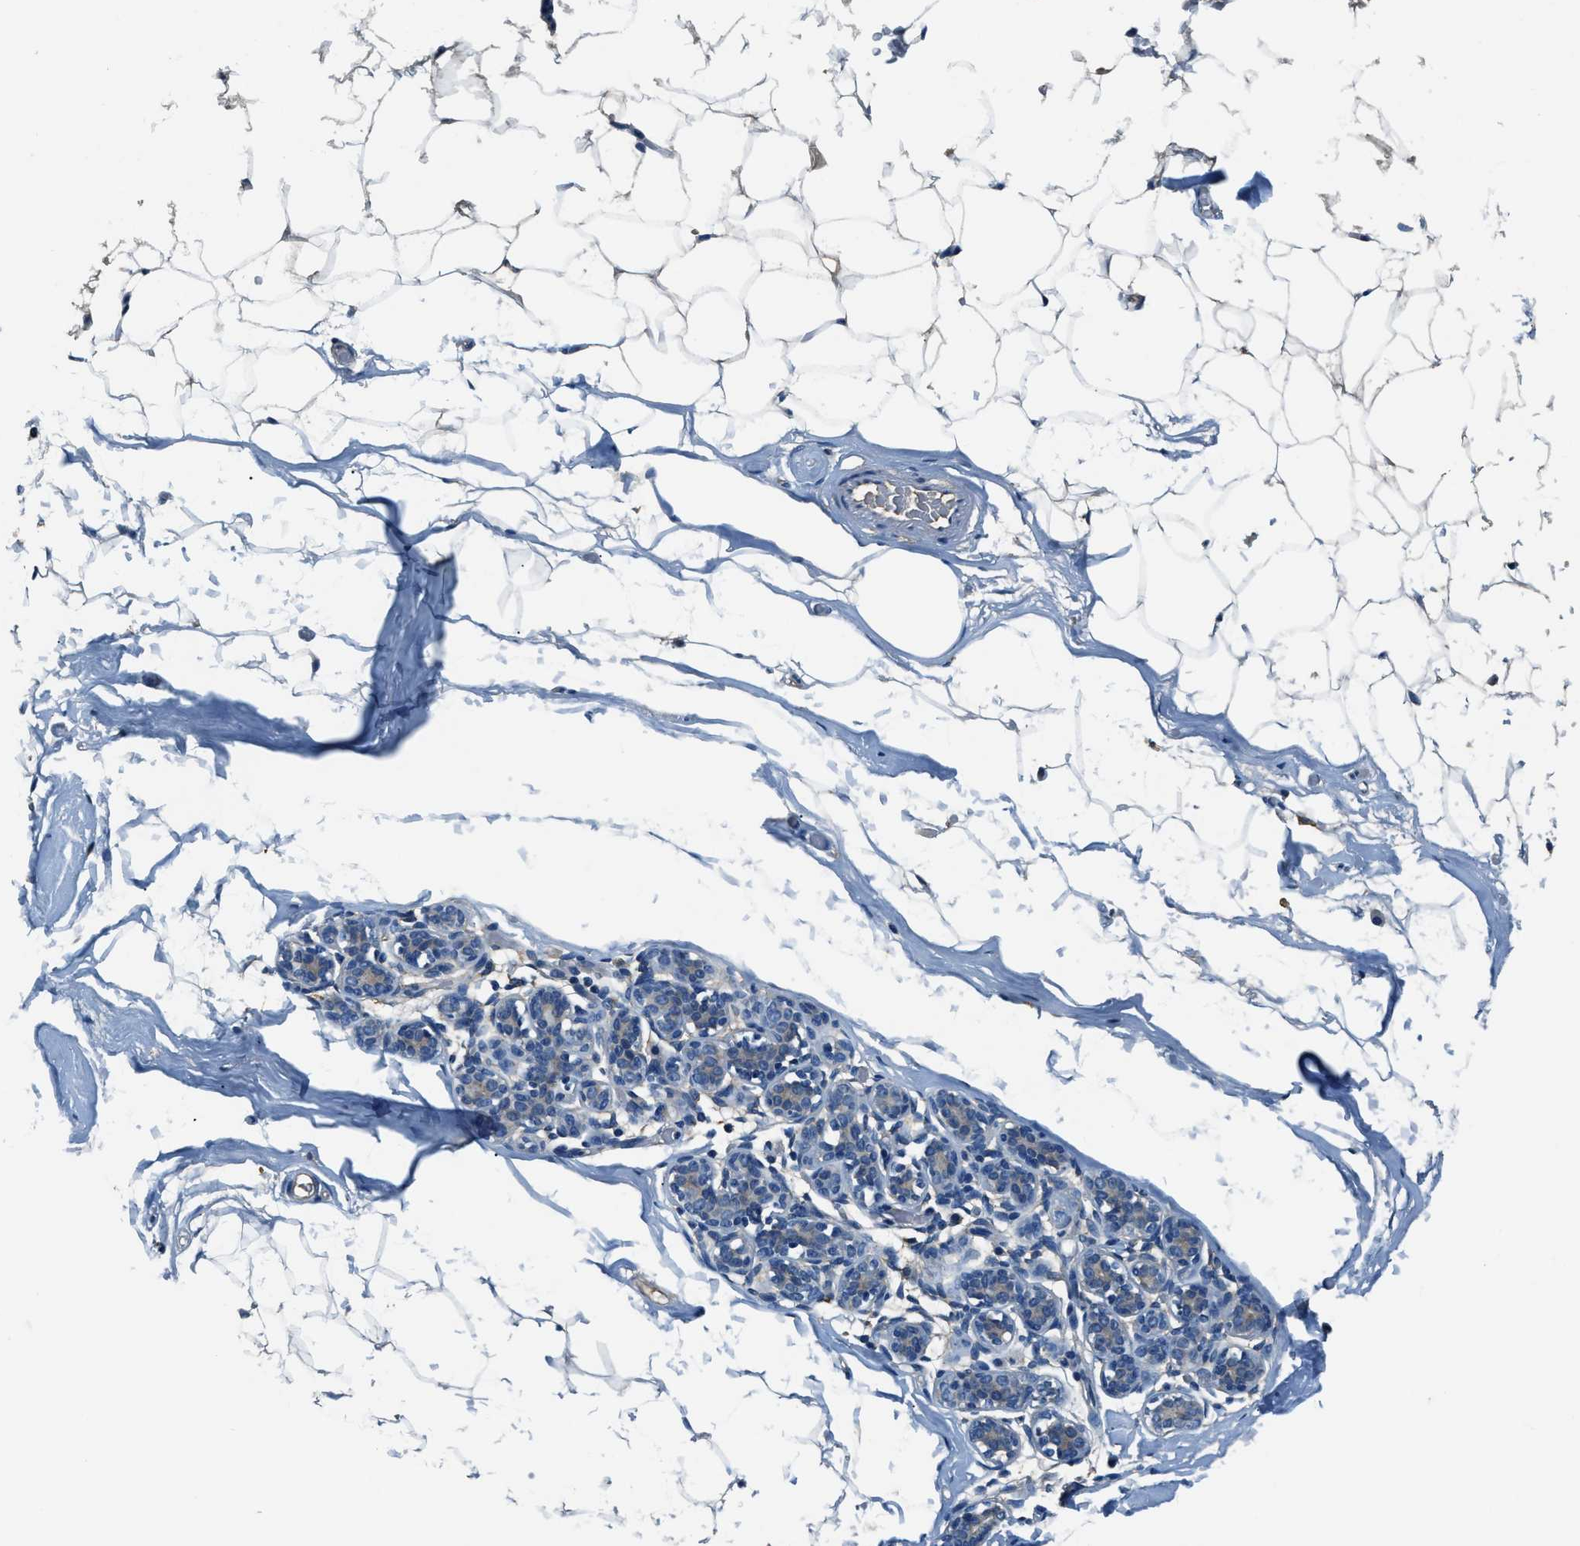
{"staining": {"intensity": "weak", "quantity": "<25%", "location": "cytoplasmic/membranous"}, "tissue": "adipose tissue", "cell_type": "Adipocytes", "image_type": "normal", "snomed": [{"axis": "morphology", "description": "Normal tissue, NOS"}, {"axis": "topography", "description": "Breast"}, {"axis": "topography", "description": "Soft tissue"}], "caption": "IHC histopathology image of benign adipose tissue: human adipose tissue stained with DAB shows no significant protein staining in adipocytes.", "gene": "EEA1", "patient": {"sex": "female", "age": 75}}